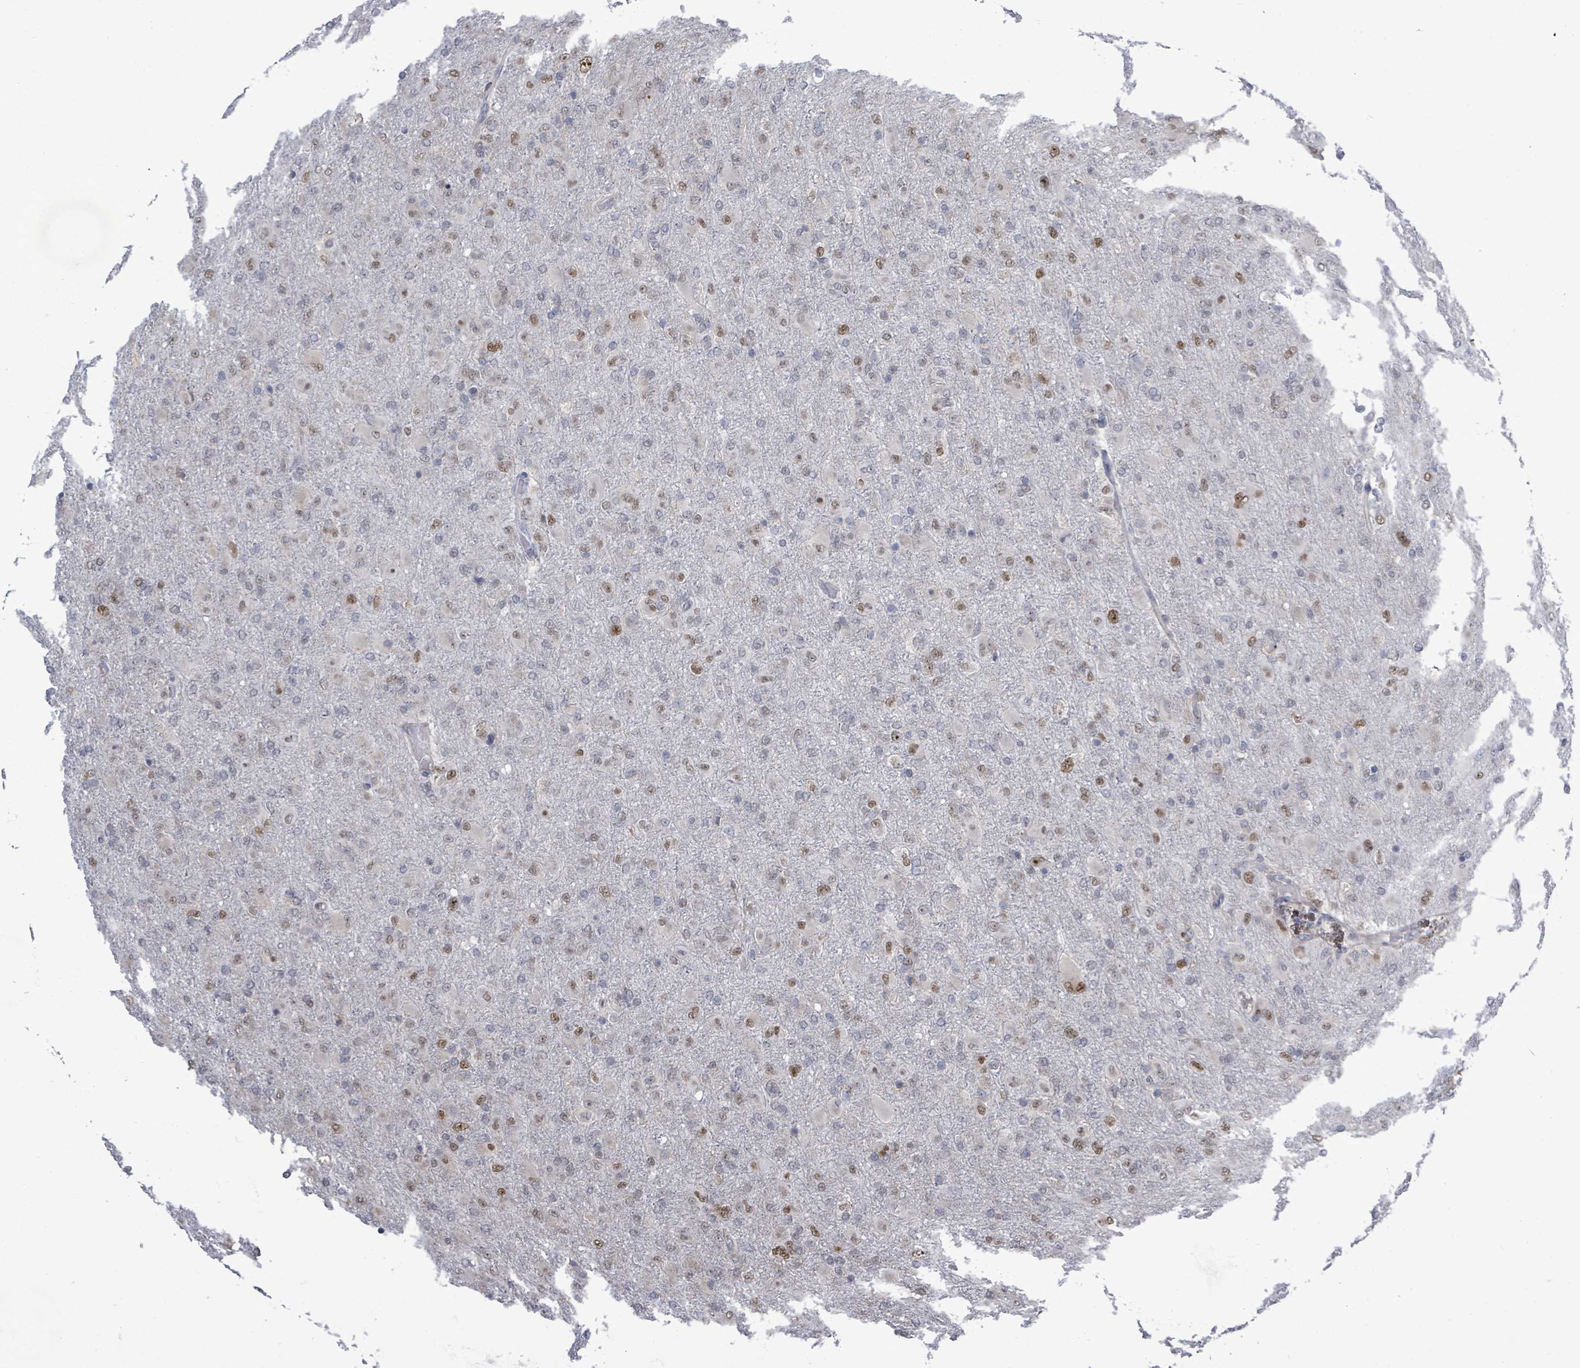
{"staining": {"intensity": "strong", "quantity": "<25%", "location": "nuclear"}, "tissue": "glioma", "cell_type": "Tumor cells", "image_type": "cancer", "snomed": [{"axis": "morphology", "description": "Glioma, malignant, Low grade"}, {"axis": "topography", "description": "Brain"}], "caption": "Immunohistochemical staining of human glioma exhibits strong nuclear protein expression in approximately <25% of tumor cells.", "gene": "PAPSS1", "patient": {"sex": "male", "age": 65}}